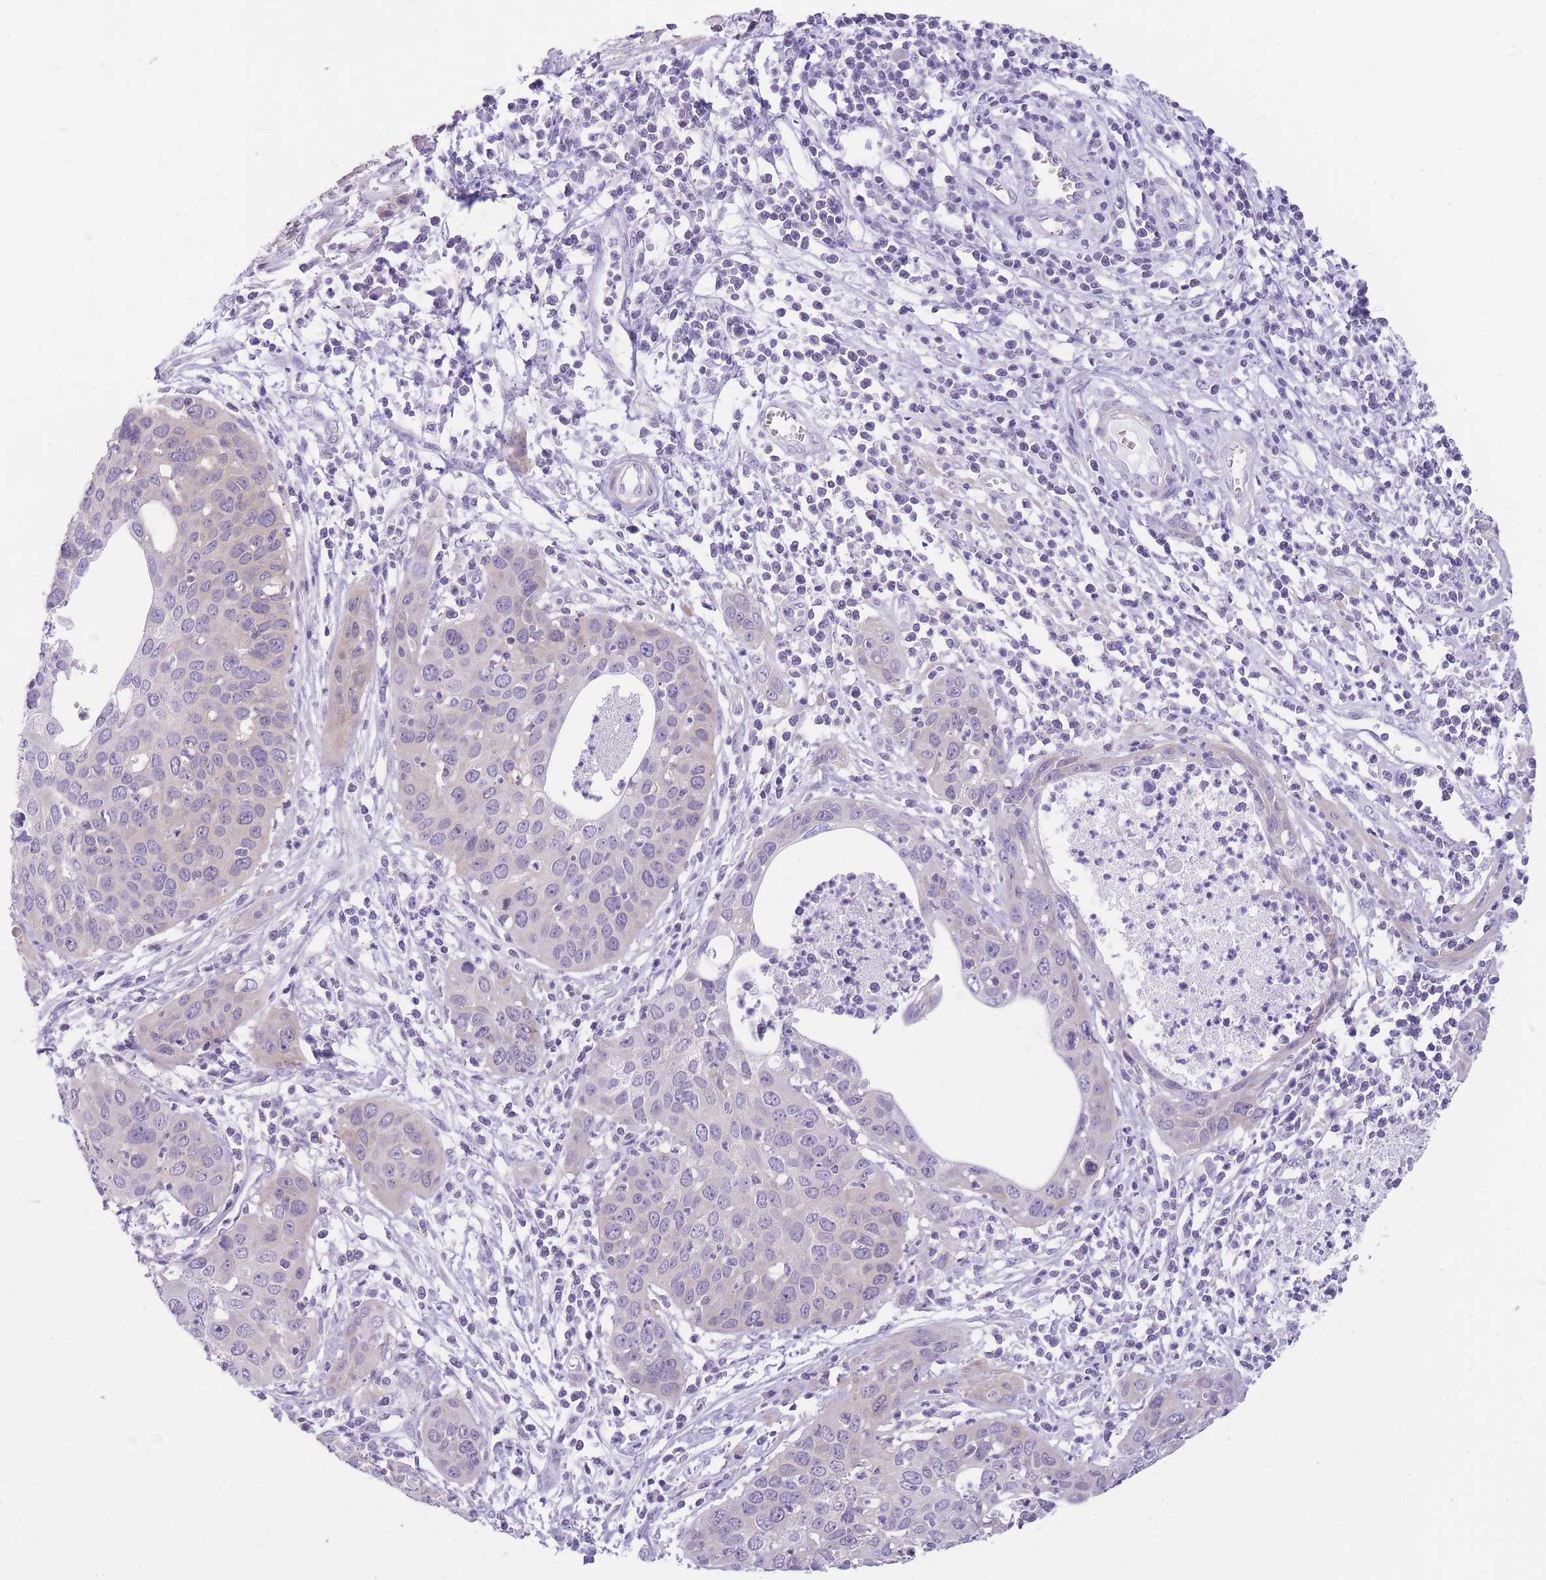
{"staining": {"intensity": "negative", "quantity": "none", "location": "none"}, "tissue": "cervical cancer", "cell_type": "Tumor cells", "image_type": "cancer", "snomed": [{"axis": "morphology", "description": "Squamous cell carcinoma, NOS"}, {"axis": "topography", "description": "Cervix"}], "caption": "Immunohistochemical staining of cervical cancer reveals no significant staining in tumor cells. (DAB immunohistochemistry (IHC) visualized using brightfield microscopy, high magnification).", "gene": "OR11H12", "patient": {"sex": "female", "age": 36}}